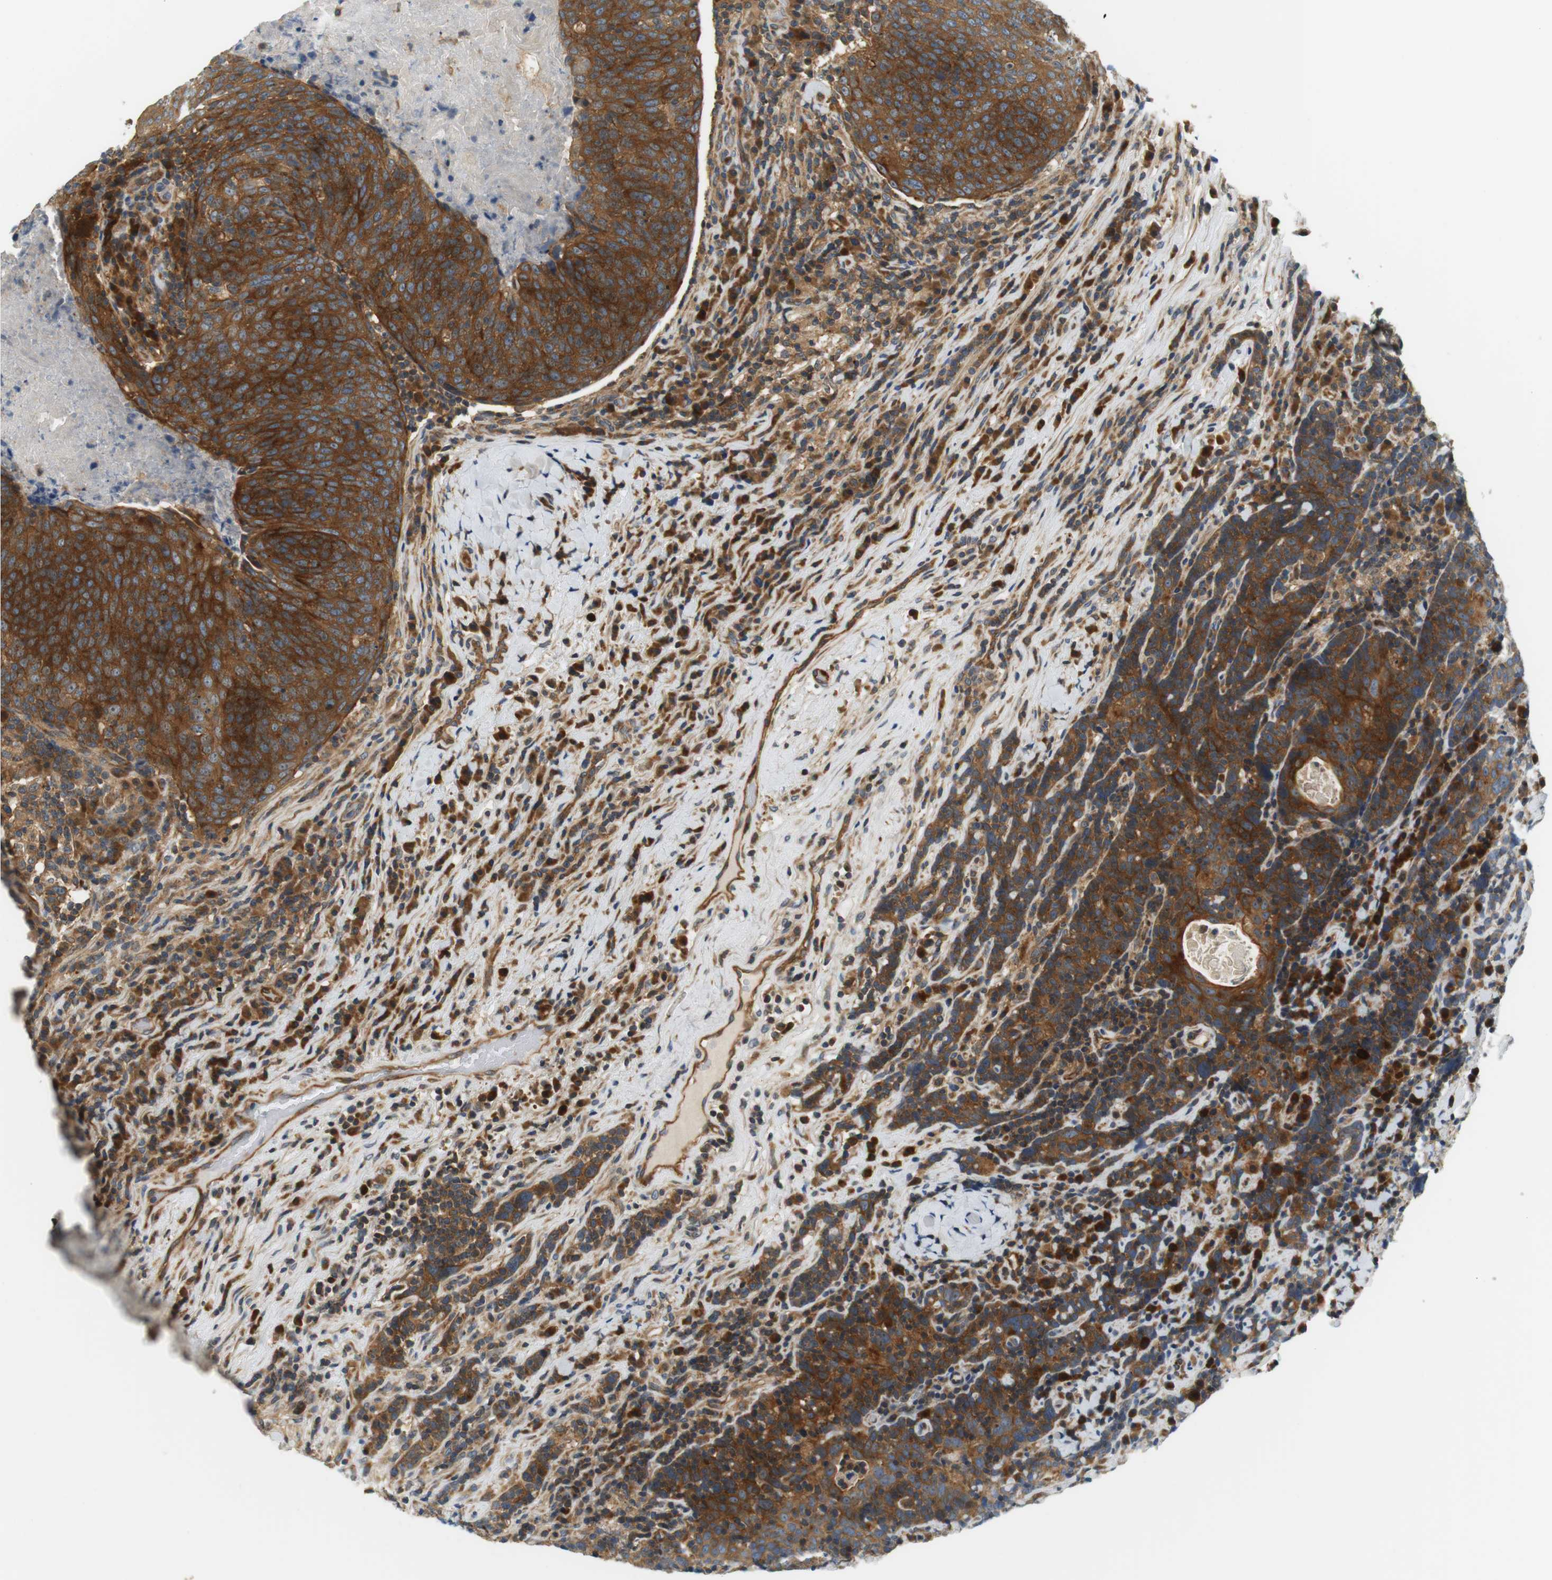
{"staining": {"intensity": "strong", "quantity": ">75%", "location": "cytoplasmic/membranous"}, "tissue": "head and neck cancer", "cell_type": "Tumor cells", "image_type": "cancer", "snomed": [{"axis": "morphology", "description": "Squamous cell carcinoma, NOS"}, {"axis": "morphology", "description": "Squamous cell carcinoma, metastatic, NOS"}, {"axis": "topography", "description": "Lymph node"}, {"axis": "topography", "description": "Head-Neck"}], "caption": "Human squamous cell carcinoma (head and neck) stained with a protein marker exhibits strong staining in tumor cells.", "gene": "SH3GLB1", "patient": {"sex": "male", "age": 62}}